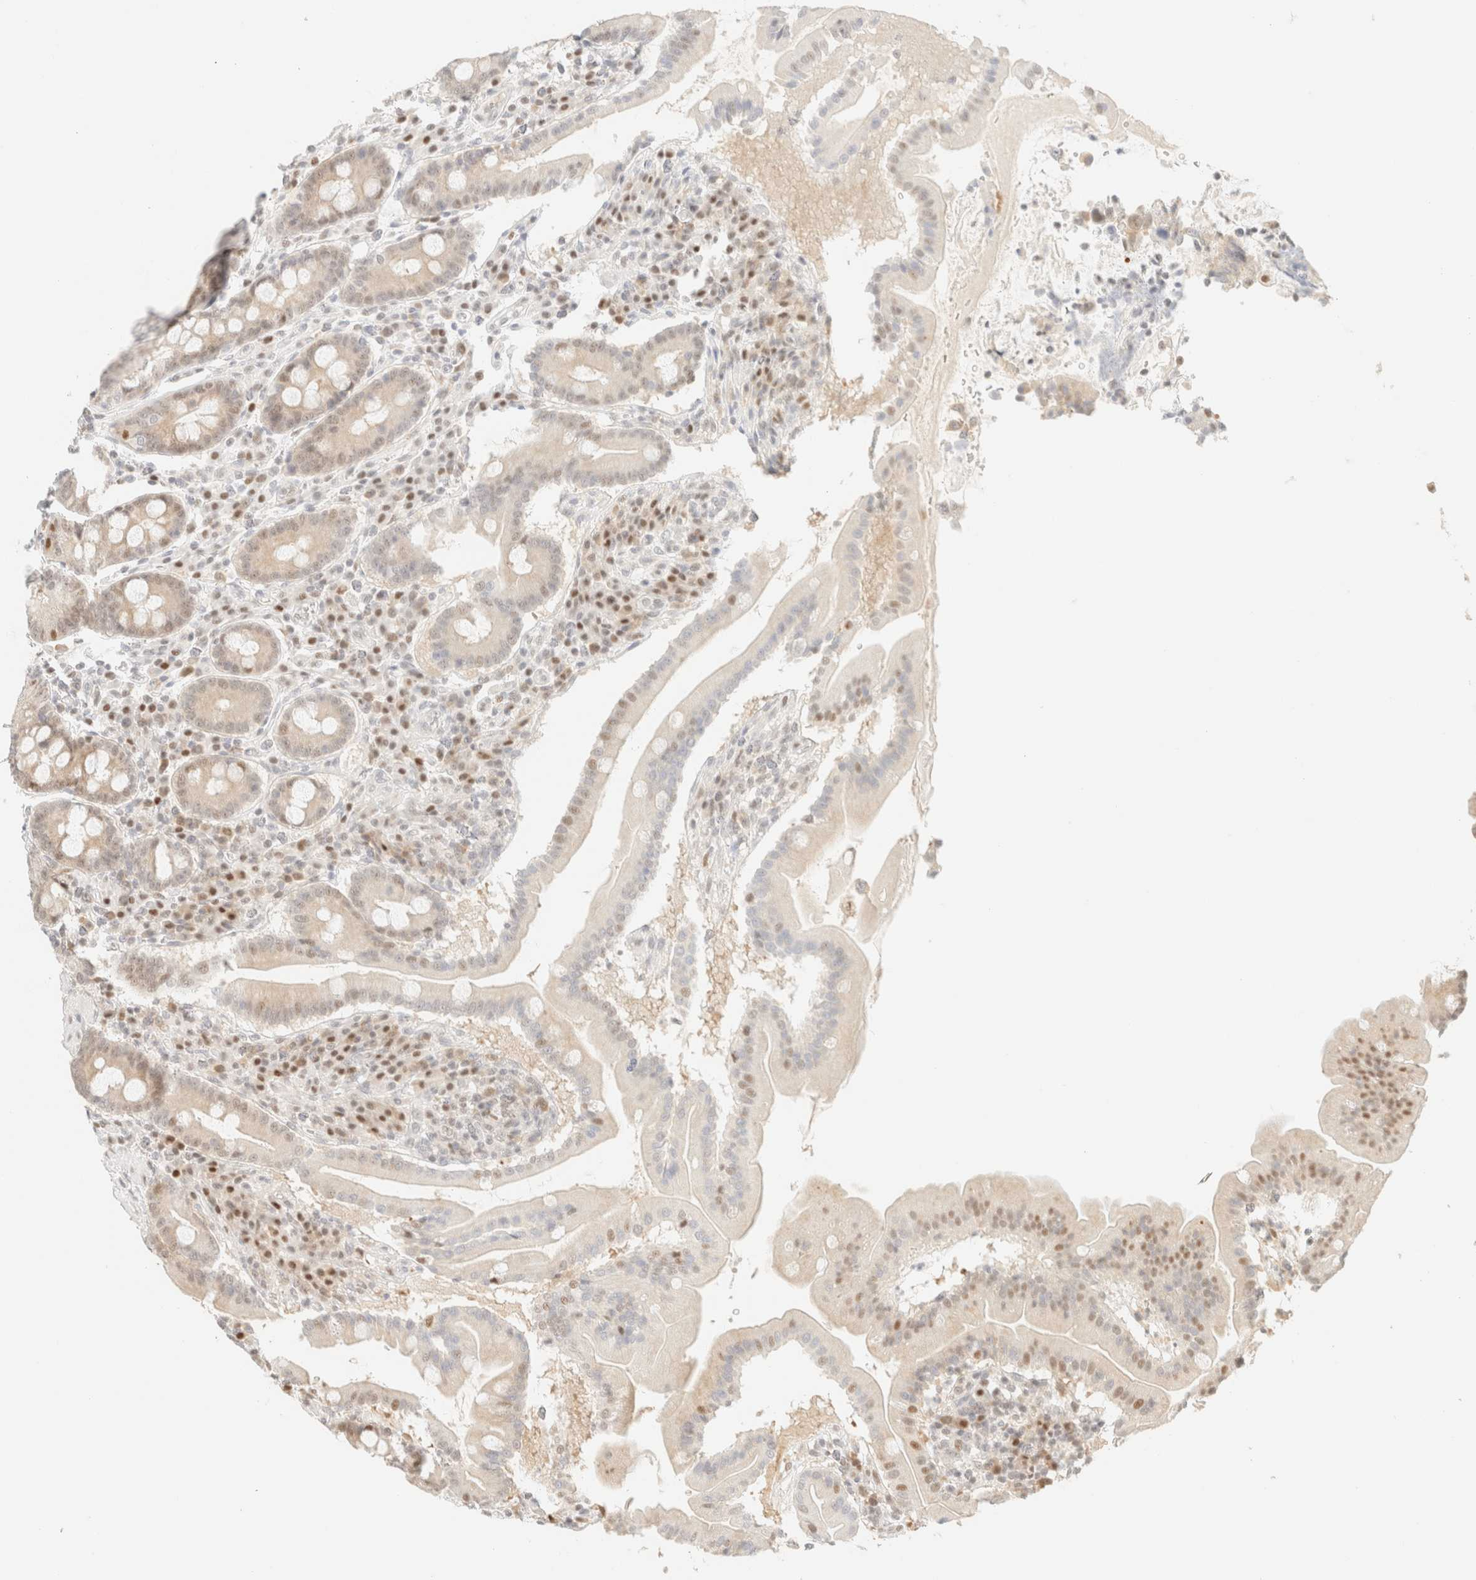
{"staining": {"intensity": "moderate", "quantity": "<25%", "location": "nuclear"}, "tissue": "duodenum", "cell_type": "Glandular cells", "image_type": "normal", "snomed": [{"axis": "morphology", "description": "Normal tissue, NOS"}, {"axis": "topography", "description": "Duodenum"}], "caption": "This micrograph shows immunohistochemistry (IHC) staining of unremarkable duodenum, with low moderate nuclear expression in approximately <25% of glandular cells.", "gene": "TSR1", "patient": {"sex": "male", "age": 50}}